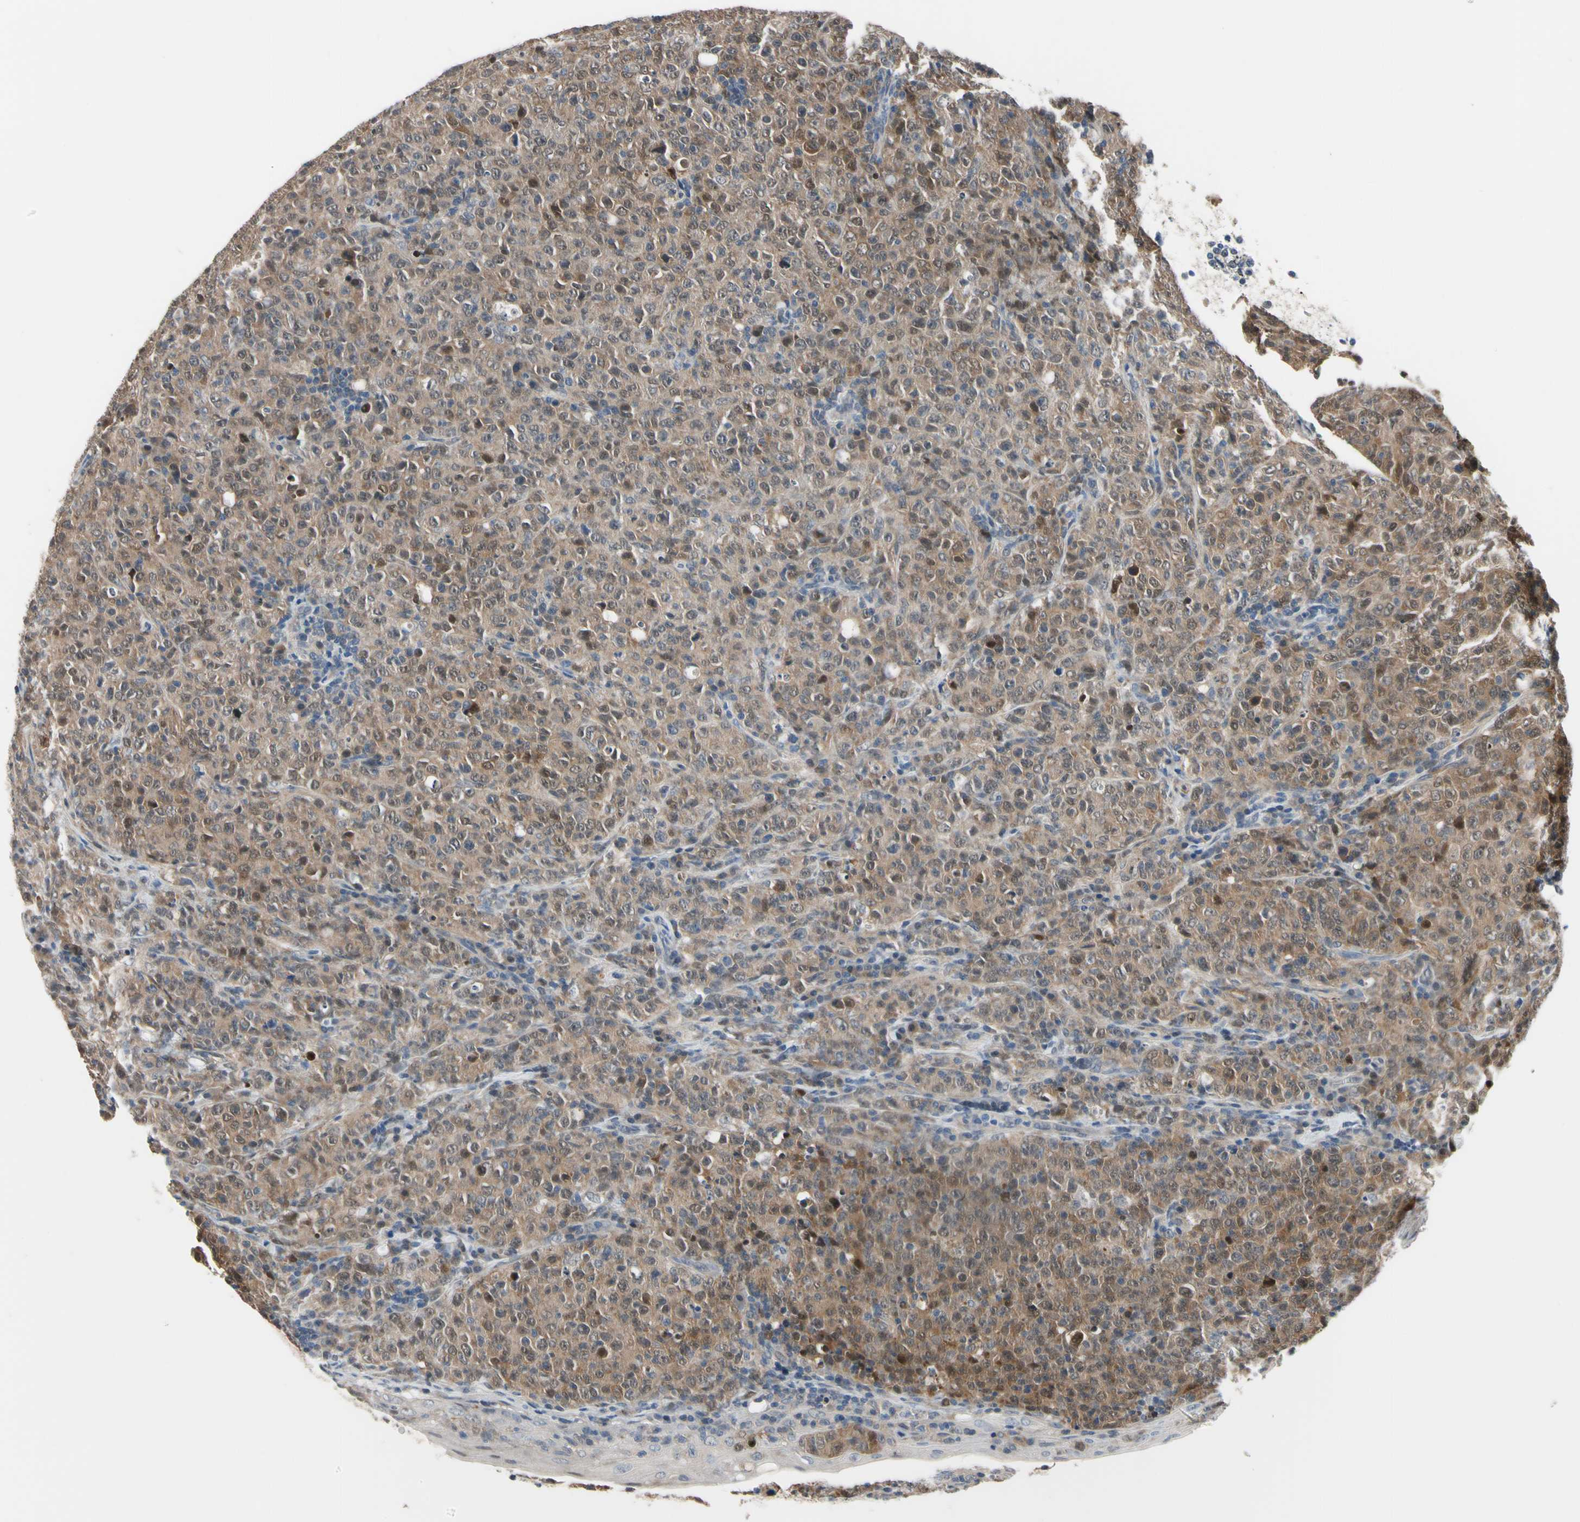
{"staining": {"intensity": "moderate", "quantity": ">75%", "location": "cytoplasmic/membranous"}, "tissue": "lymphoma", "cell_type": "Tumor cells", "image_type": "cancer", "snomed": [{"axis": "morphology", "description": "Malignant lymphoma, non-Hodgkin's type, High grade"}, {"axis": "topography", "description": "Tonsil"}], "caption": "Immunohistochemical staining of human malignant lymphoma, non-Hodgkin's type (high-grade) shows moderate cytoplasmic/membranous protein positivity in approximately >75% of tumor cells.", "gene": "HSPA4", "patient": {"sex": "female", "age": 36}}